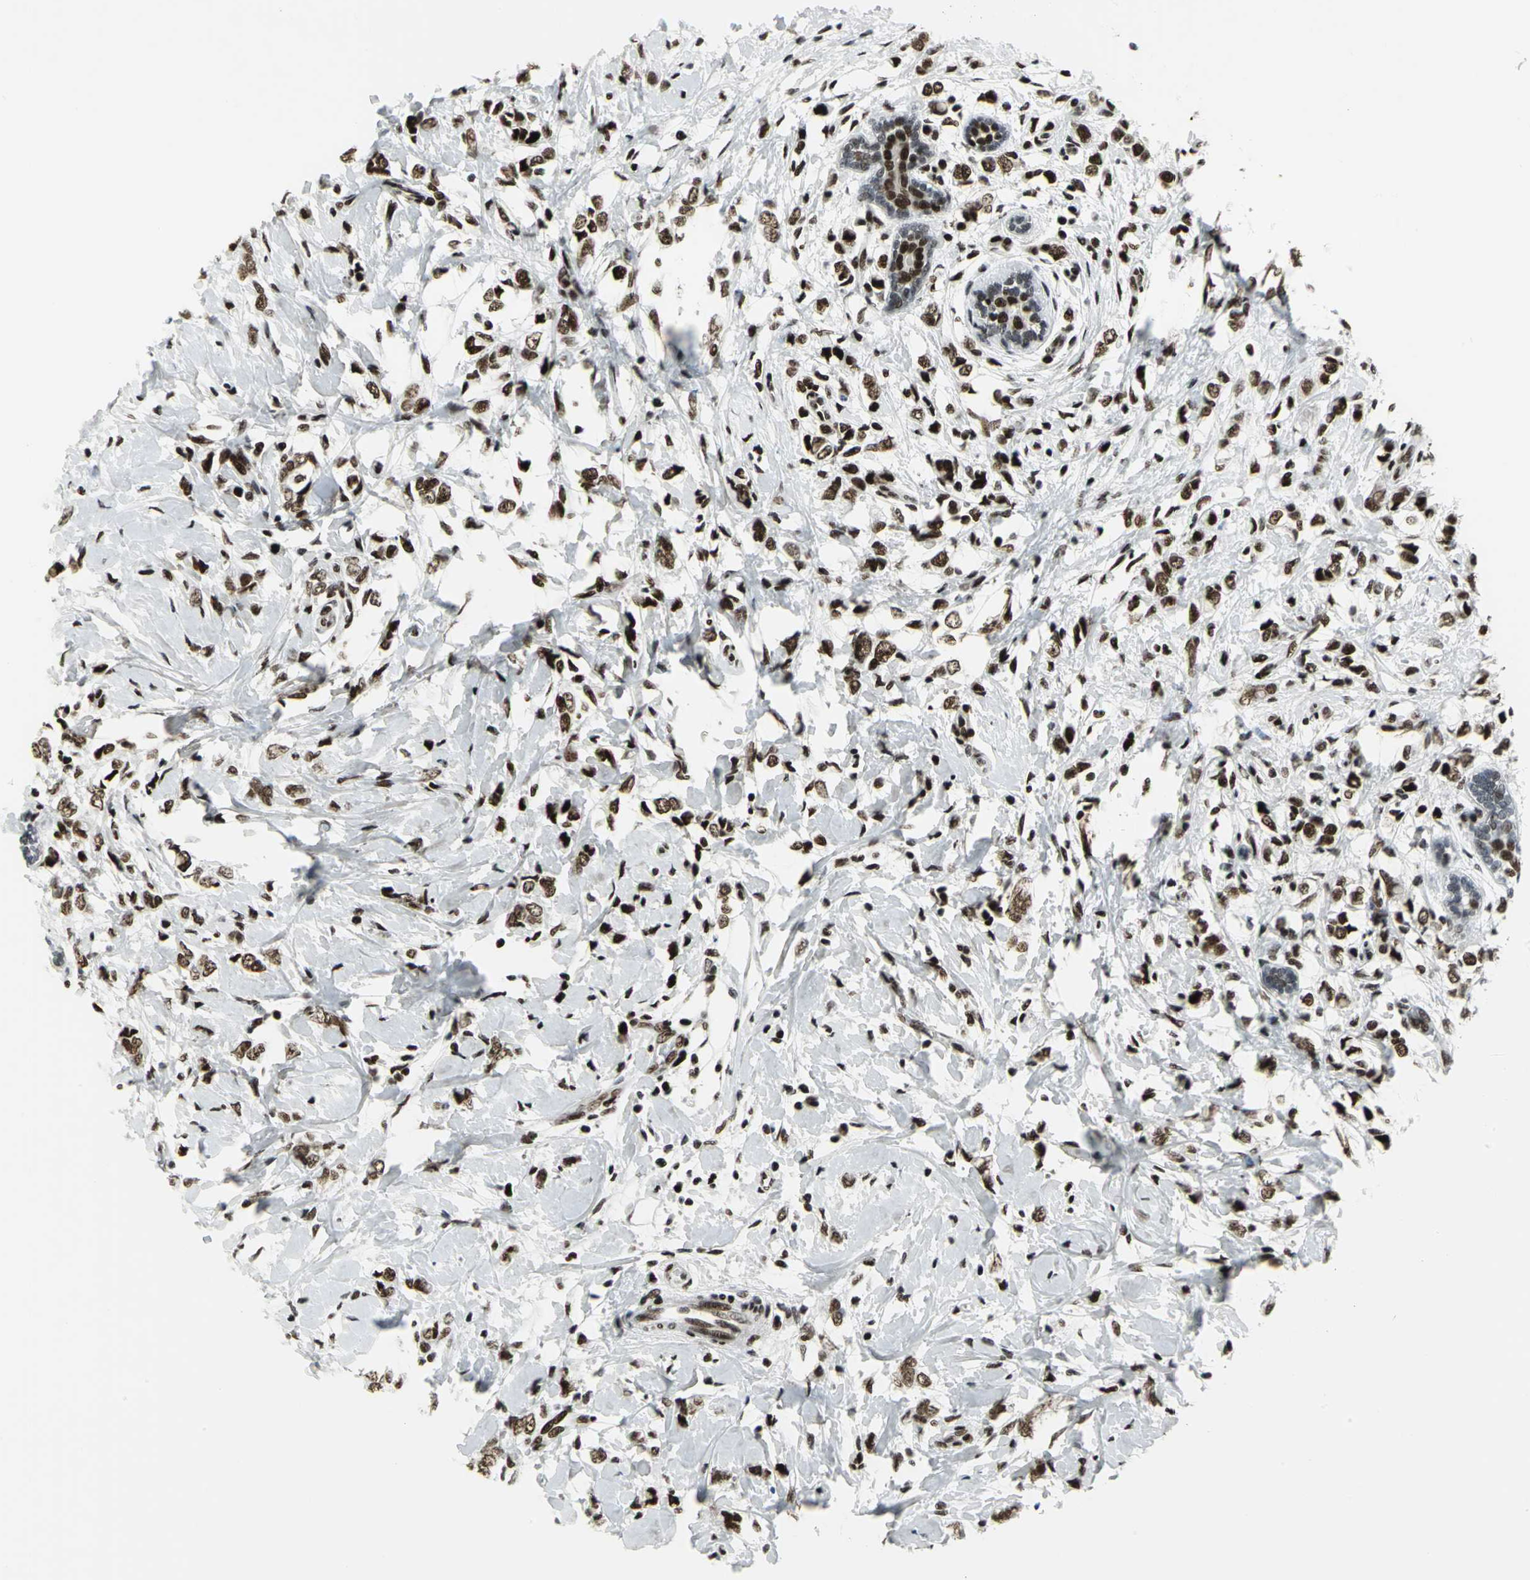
{"staining": {"intensity": "strong", "quantity": ">75%", "location": "nuclear"}, "tissue": "breast cancer", "cell_type": "Tumor cells", "image_type": "cancer", "snomed": [{"axis": "morphology", "description": "Normal tissue, NOS"}, {"axis": "morphology", "description": "Lobular carcinoma"}, {"axis": "topography", "description": "Breast"}], "caption": "Breast lobular carcinoma was stained to show a protein in brown. There is high levels of strong nuclear staining in about >75% of tumor cells. Using DAB (3,3'-diaminobenzidine) (brown) and hematoxylin (blue) stains, captured at high magnification using brightfield microscopy.", "gene": "SMARCA4", "patient": {"sex": "female", "age": 47}}